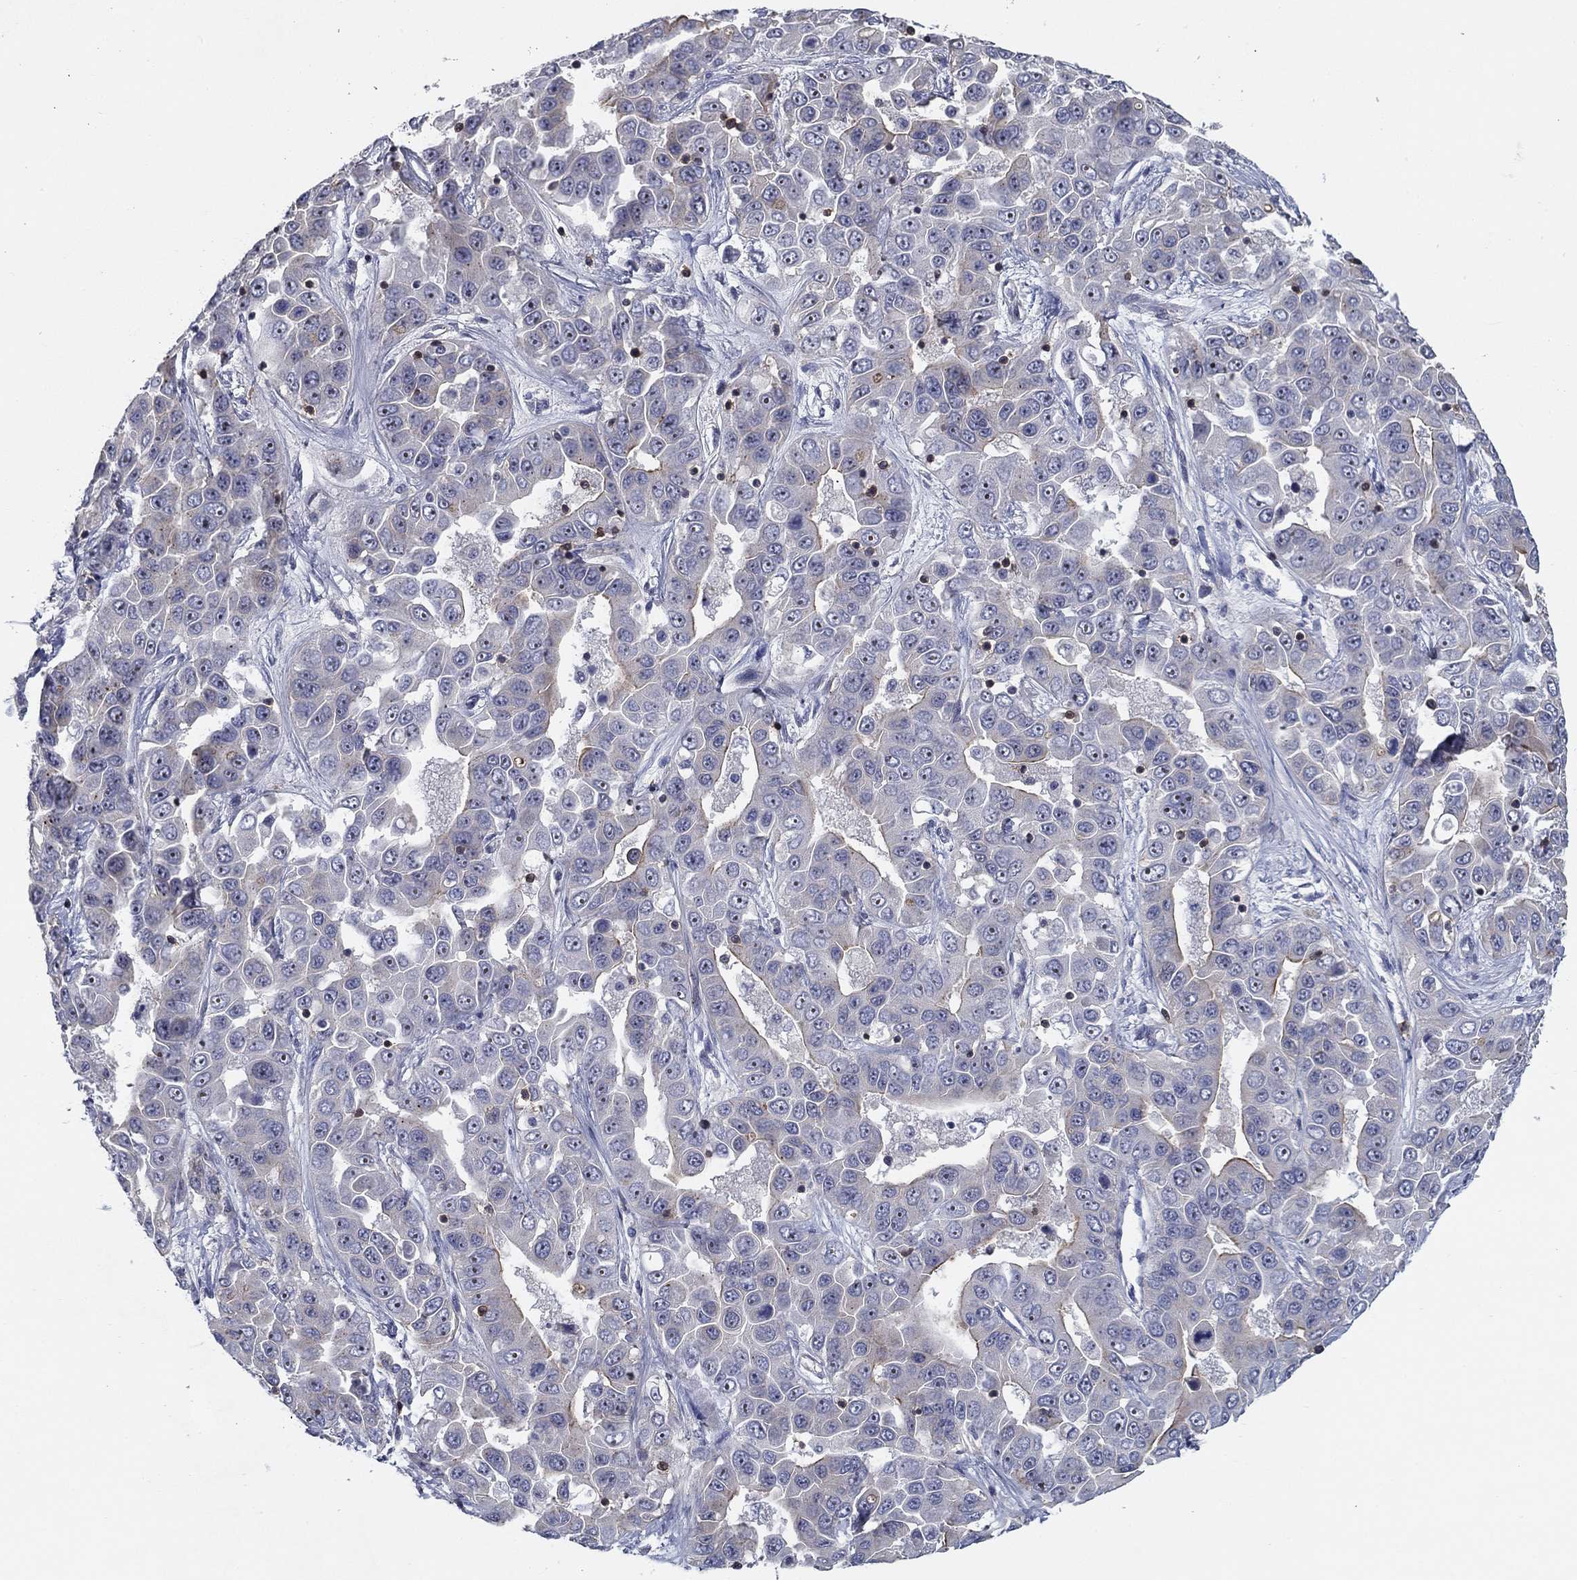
{"staining": {"intensity": "moderate", "quantity": "<25%", "location": "cytoplasmic/membranous"}, "tissue": "liver cancer", "cell_type": "Tumor cells", "image_type": "cancer", "snomed": [{"axis": "morphology", "description": "Cholangiocarcinoma"}, {"axis": "topography", "description": "Liver"}], "caption": "Cholangiocarcinoma (liver) stained with DAB (3,3'-diaminobenzidine) immunohistochemistry (IHC) displays low levels of moderate cytoplasmic/membranous positivity in about <25% of tumor cells.", "gene": "SIT1", "patient": {"sex": "female", "age": 52}}